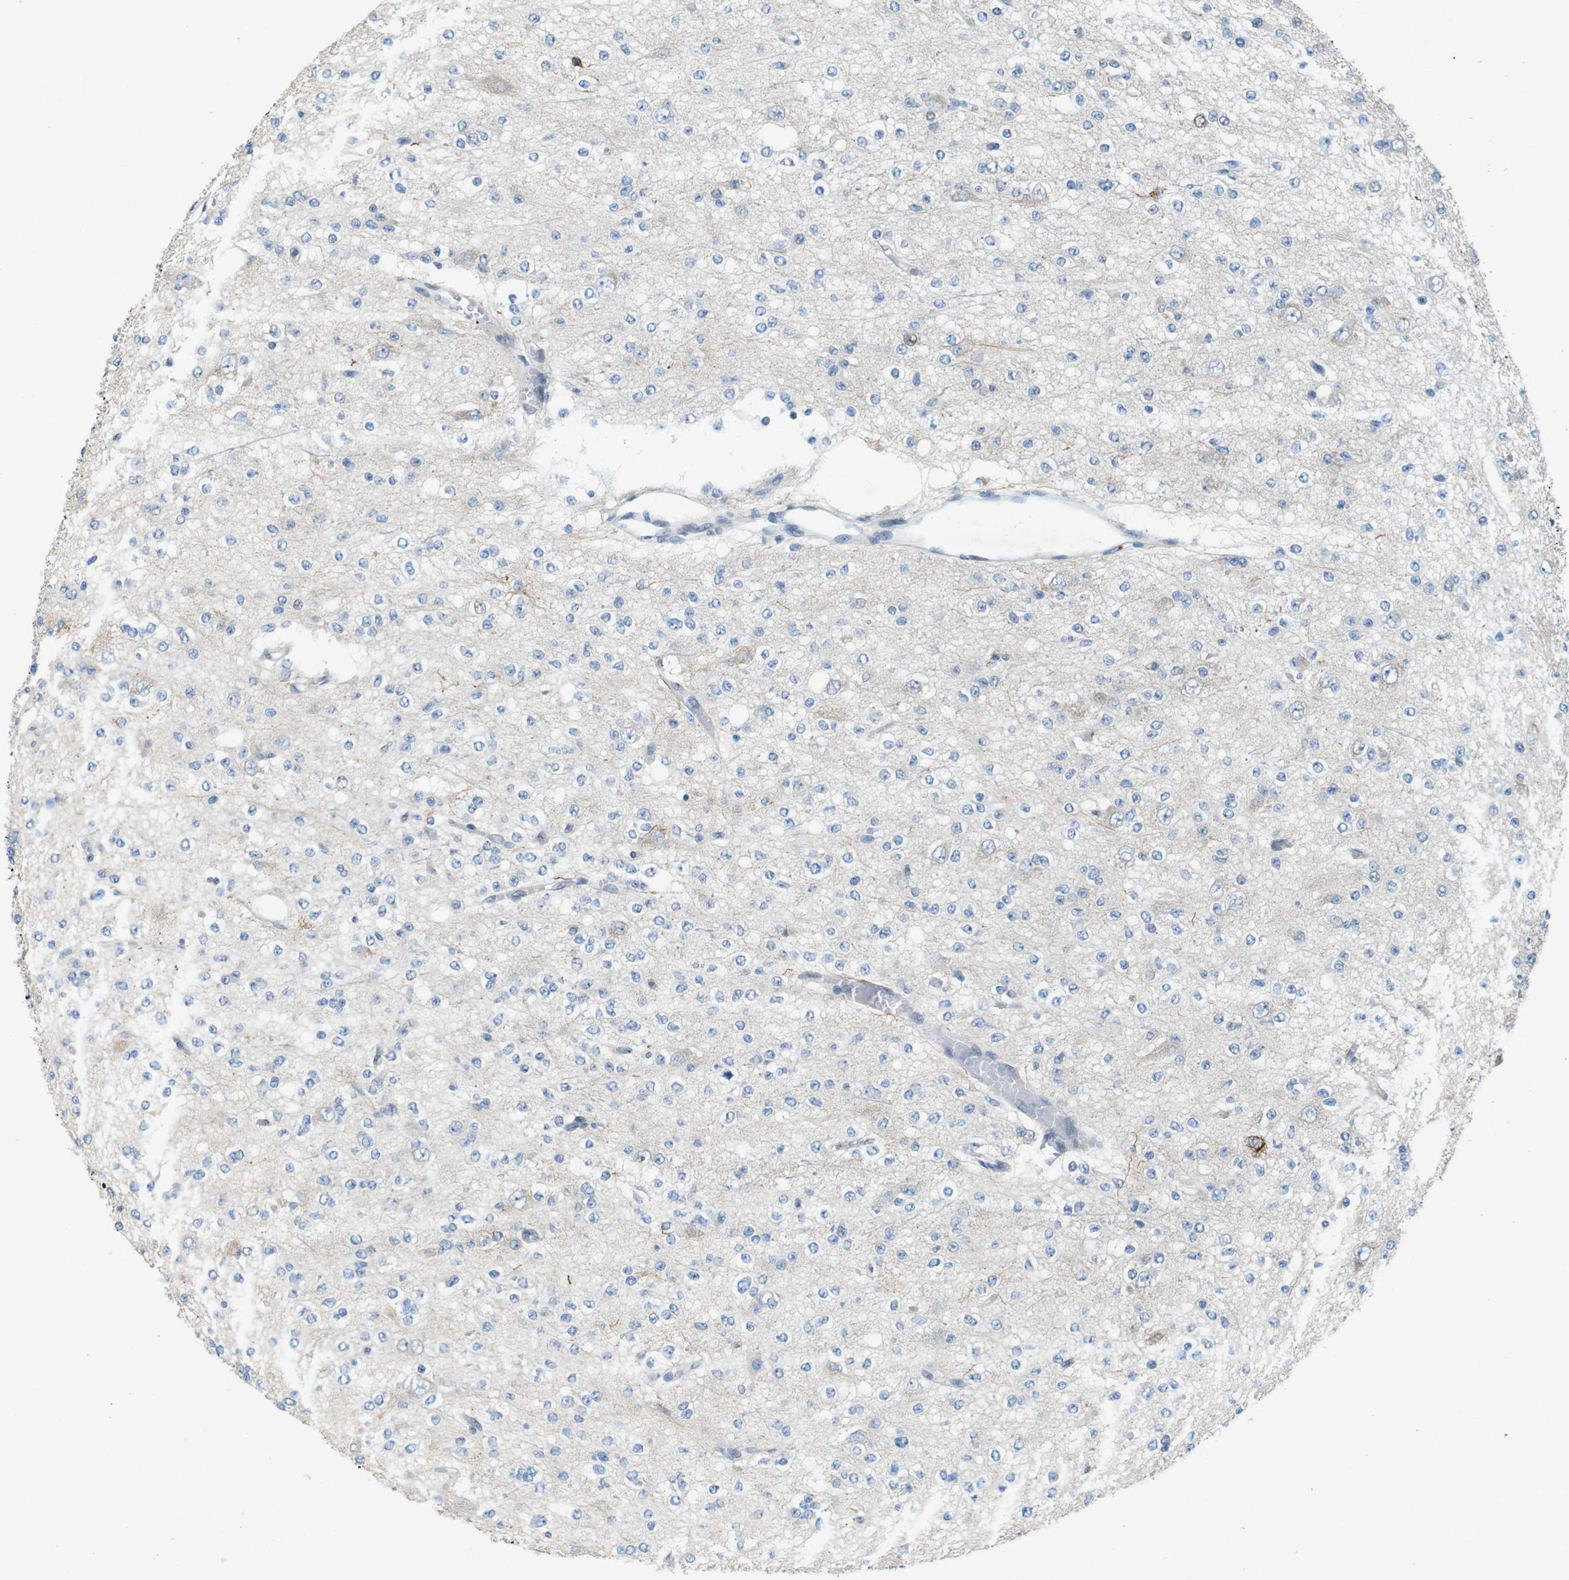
{"staining": {"intensity": "negative", "quantity": "none", "location": "none"}, "tissue": "glioma", "cell_type": "Tumor cells", "image_type": "cancer", "snomed": [{"axis": "morphology", "description": "Glioma, malignant, Low grade"}, {"axis": "topography", "description": "Brain"}], "caption": "High magnification brightfield microscopy of glioma stained with DAB (3,3'-diaminobenzidine) (brown) and counterstained with hematoxylin (blue): tumor cells show no significant expression. Brightfield microscopy of immunohistochemistry (IHC) stained with DAB (brown) and hematoxylin (blue), captured at high magnification.", "gene": "SKI", "patient": {"sex": "male", "age": 38}}